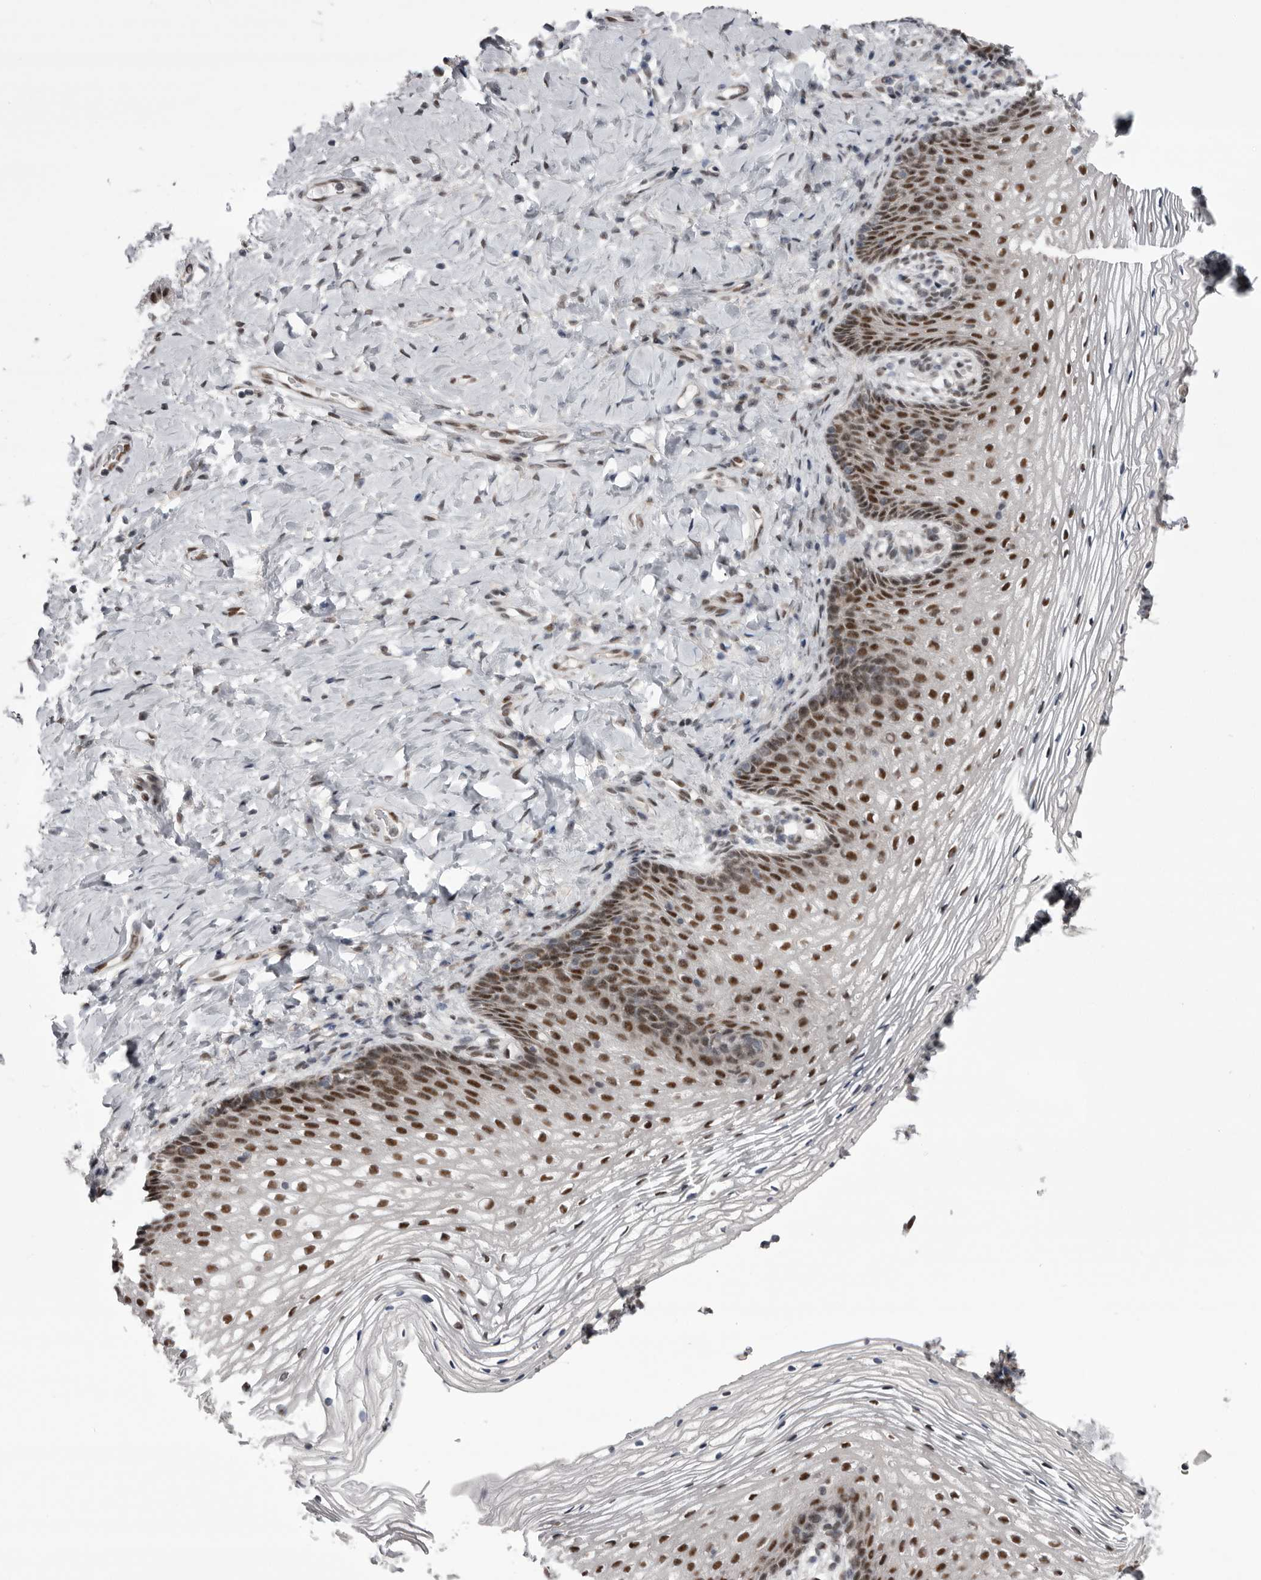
{"staining": {"intensity": "strong", "quantity": ">75%", "location": "nuclear"}, "tissue": "vagina", "cell_type": "Squamous epithelial cells", "image_type": "normal", "snomed": [{"axis": "morphology", "description": "Normal tissue, NOS"}, {"axis": "topography", "description": "Vagina"}], "caption": "A brown stain shows strong nuclear positivity of a protein in squamous epithelial cells of unremarkable human vagina.", "gene": "MEPCE", "patient": {"sex": "female", "age": 60}}